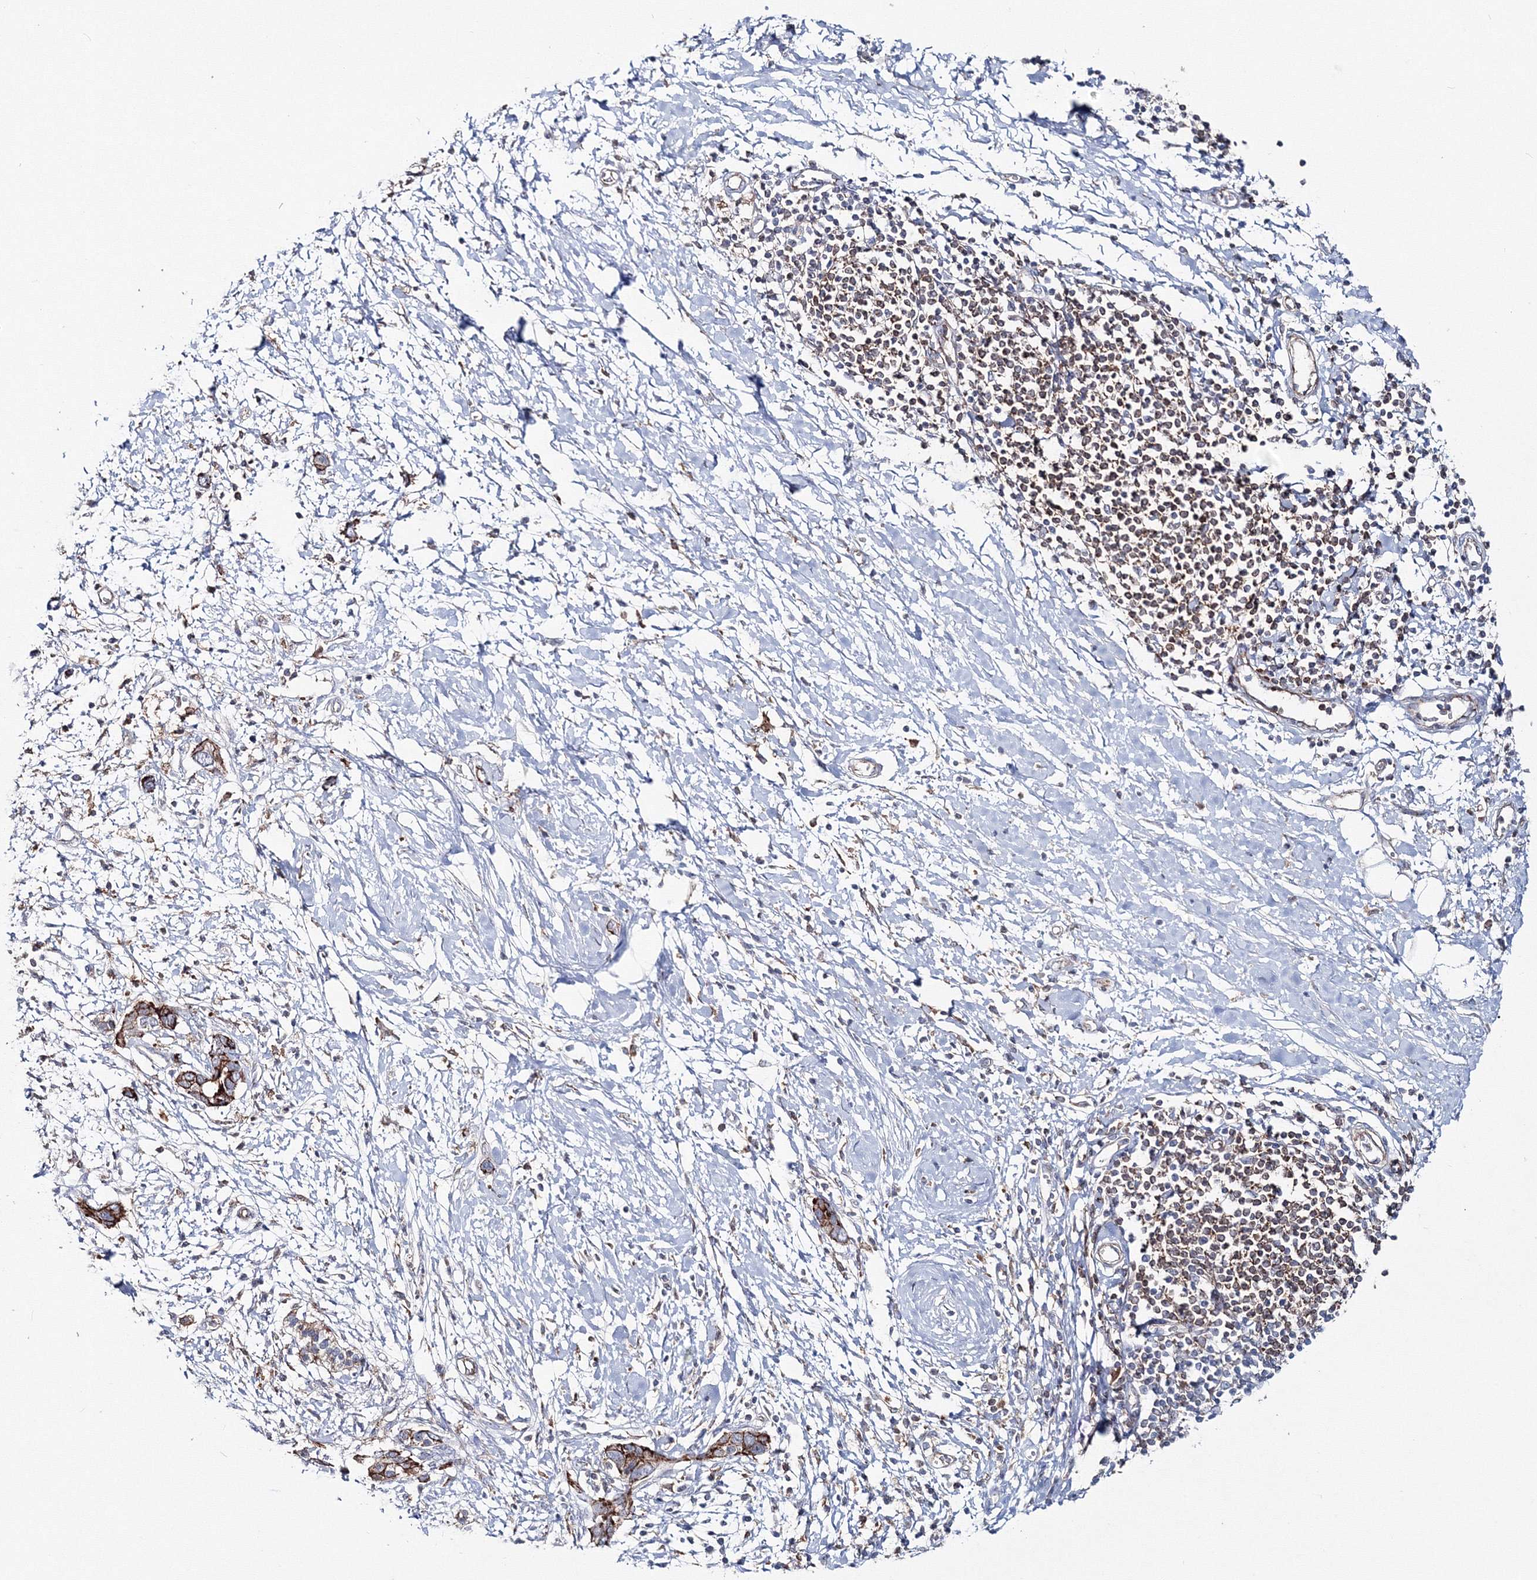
{"staining": {"intensity": "moderate", "quantity": ">75%", "location": "cytoplasmic/membranous"}, "tissue": "pancreatic cancer", "cell_type": "Tumor cells", "image_type": "cancer", "snomed": [{"axis": "morphology", "description": "Normal tissue, NOS"}, {"axis": "morphology", "description": "Adenocarcinoma, NOS"}, {"axis": "topography", "description": "Pancreas"}, {"axis": "topography", "description": "Peripheral nerve tissue"}], "caption": "Adenocarcinoma (pancreatic) tissue shows moderate cytoplasmic/membranous expression in approximately >75% of tumor cells", "gene": "GGA2", "patient": {"sex": "male", "age": 59}}